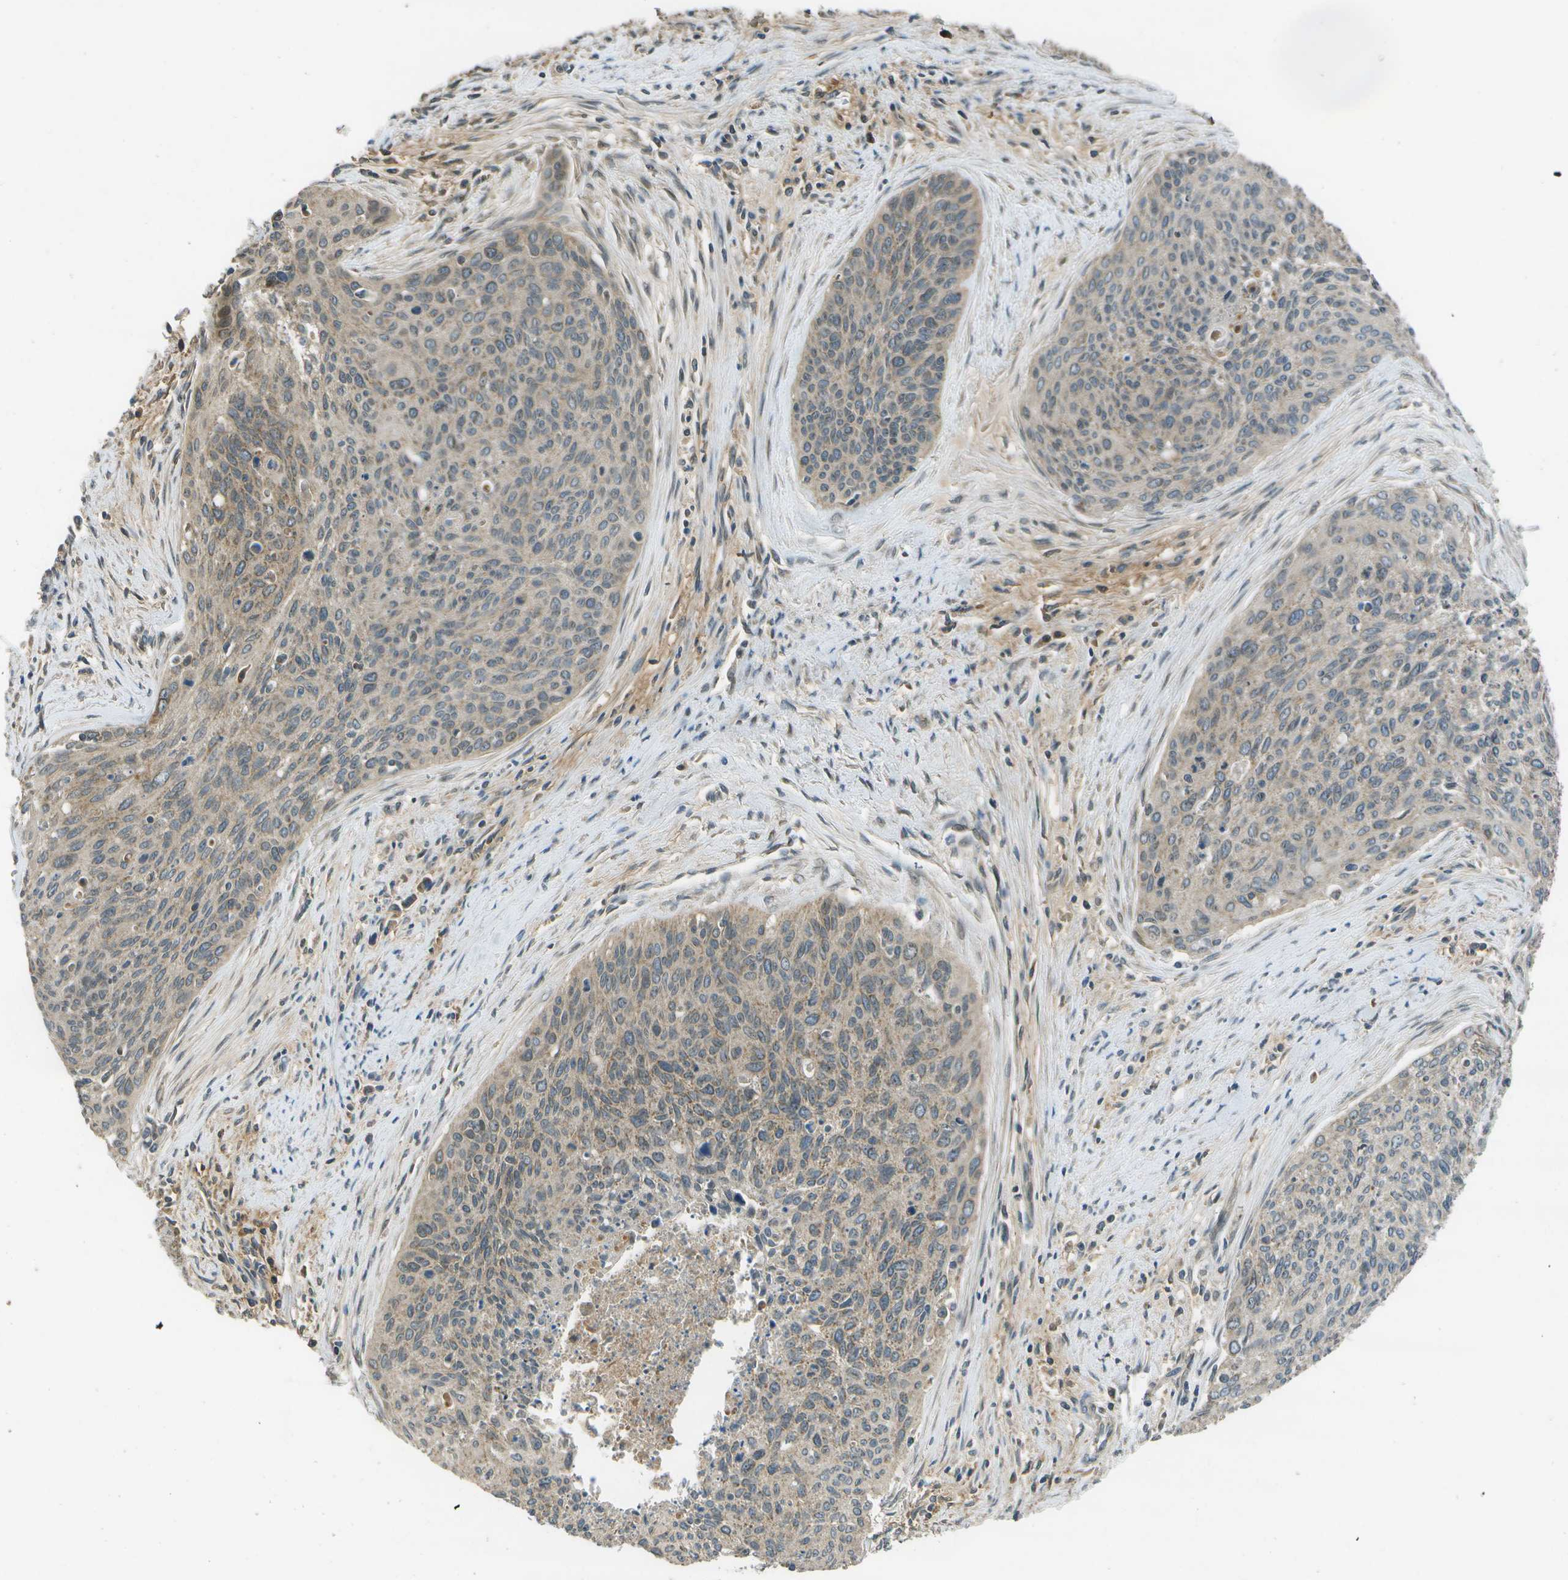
{"staining": {"intensity": "weak", "quantity": "25%-75%", "location": "cytoplasmic/membranous"}, "tissue": "cervical cancer", "cell_type": "Tumor cells", "image_type": "cancer", "snomed": [{"axis": "morphology", "description": "Squamous cell carcinoma, NOS"}, {"axis": "topography", "description": "Cervix"}], "caption": "High-magnification brightfield microscopy of cervical squamous cell carcinoma stained with DAB (3,3'-diaminobenzidine) (brown) and counterstained with hematoxylin (blue). tumor cells exhibit weak cytoplasmic/membranous staining is identified in approximately25%-75% of cells. Nuclei are stained in blue.", "gene": "HFE", "patient": {"sex": "female", "age": 55}}